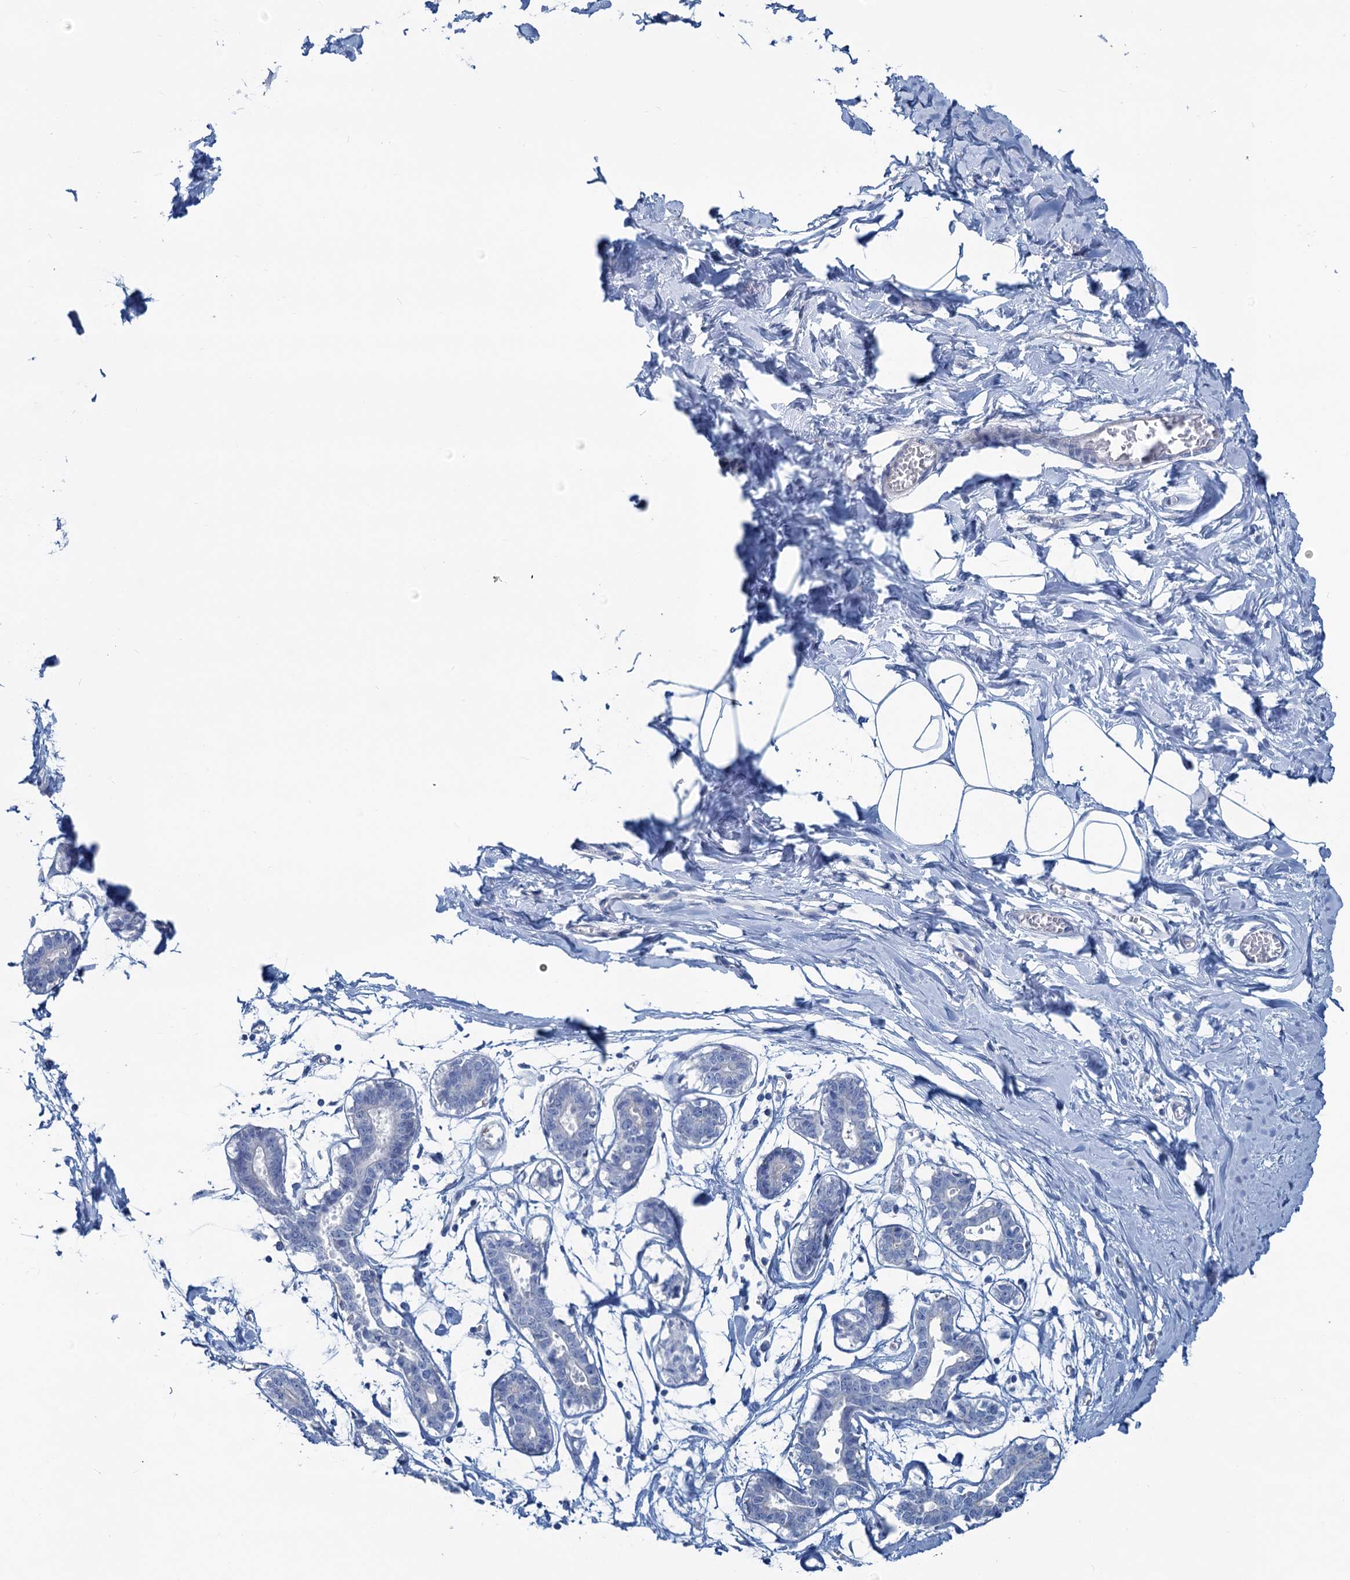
{"staining": {"intensity": "negative", "quantity": "none", "location": "none"}, "tissue": "breast", "cell_type": "Adipocytes", "image_type": "normal", "snomed": [{"axis": "morphology", "description": "Normal tissue, NOS"}, {"axis": "topography", "description": "Breast"}], "caption": "Immunohistochemistry image of normal human breast stained for a protein (brown), which exhibits no positivity in adipocytes.", "gene": "SLC1A3", "patient": {"sex": "female", "age": 27}}